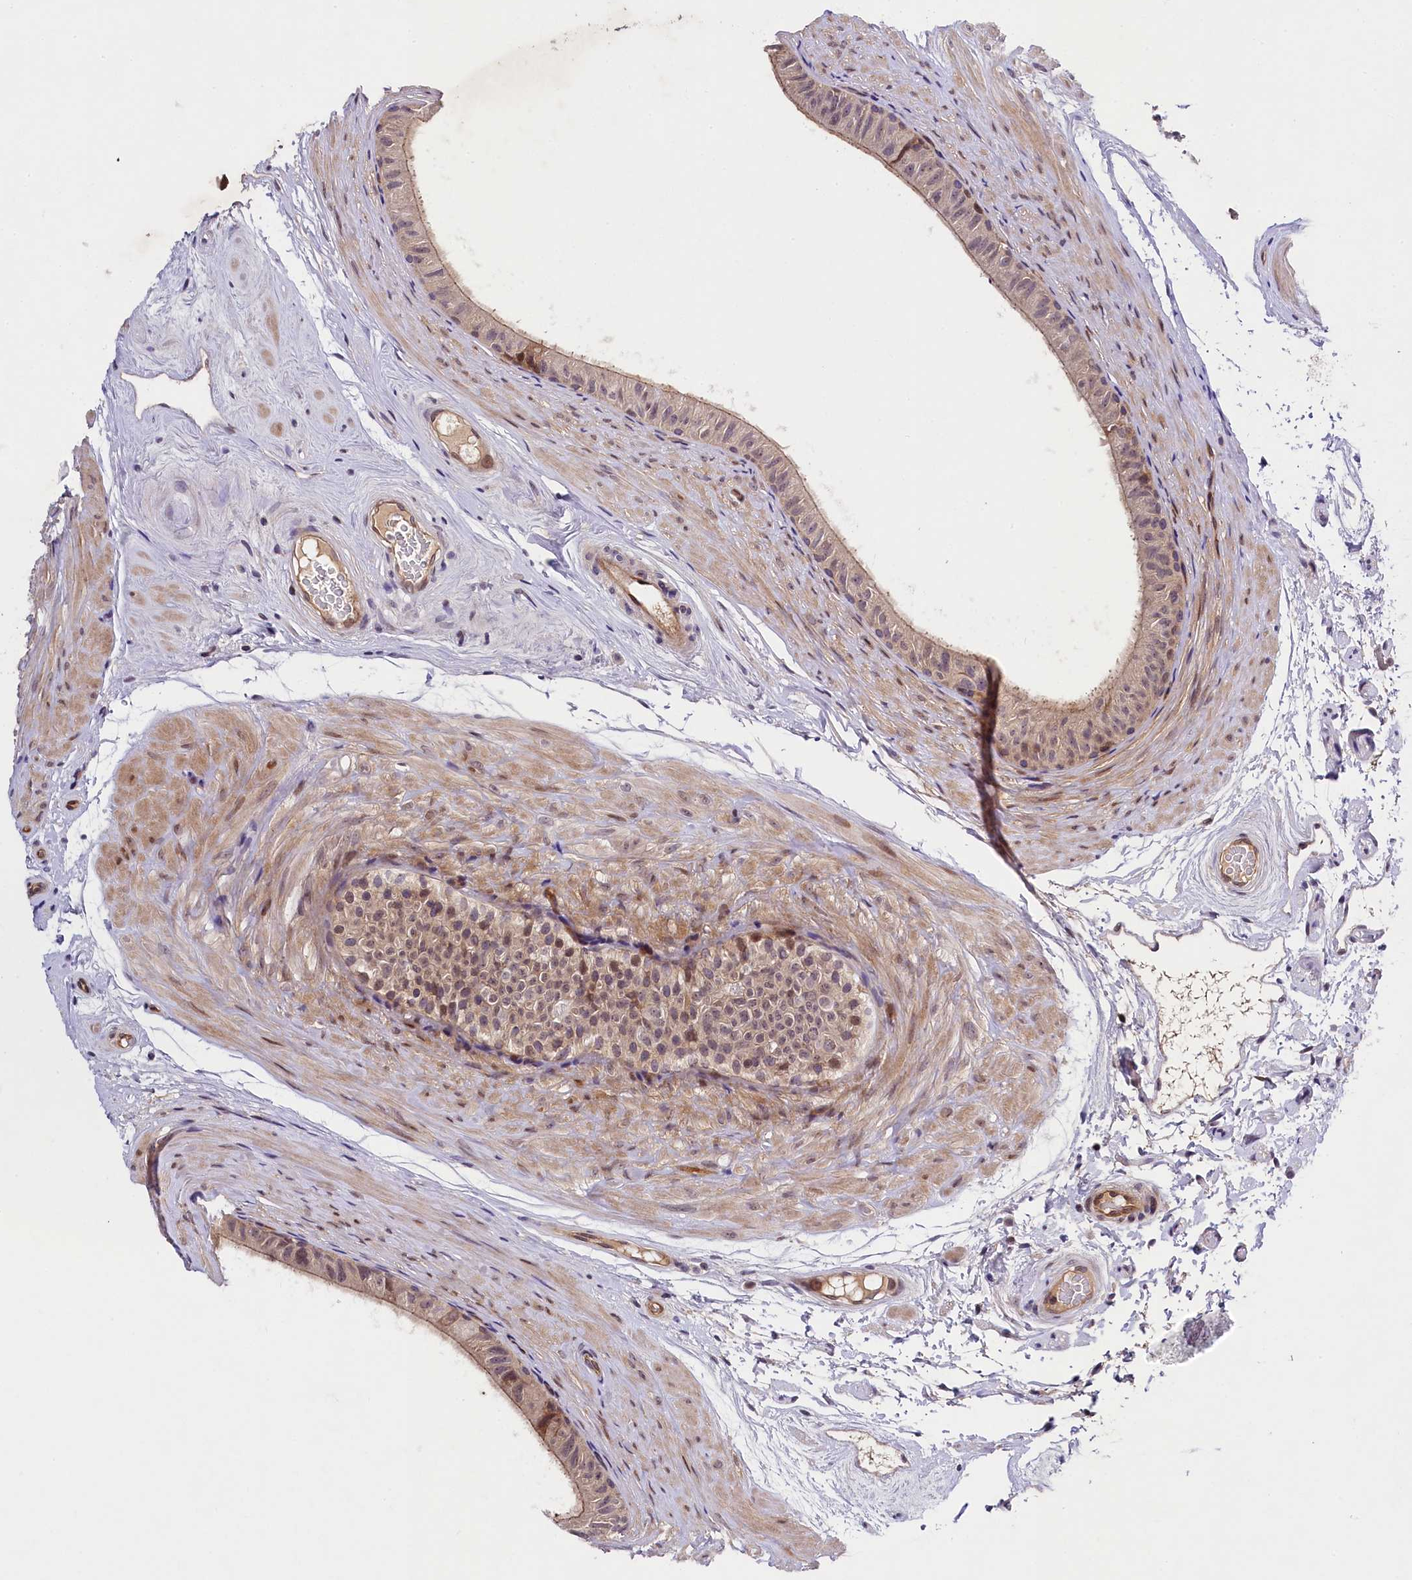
{"staining": {"intensity": "weak", "quantity": "<25%", "location": "cytoplasmic/membranous,nuclear"}, "tissue": "epididymis", "cell_type": "Glandular cells", "image_type": "normal", "snomed": [{"axis": "morphology", "description": "Normal tissue, NOS"}, {"axis": "topography", "description": "Epididymis"}], "caption": "This is a photomicrograph of IHC staining of unremarkable epididymis, which shows no expression in glandular cells. (DAB (3,3'-diaminobenzidine) immunohistochemistry with hematoxylin counter stain).", "gene": "SNRK", "patient": {"sex": "male", "age": 45}}